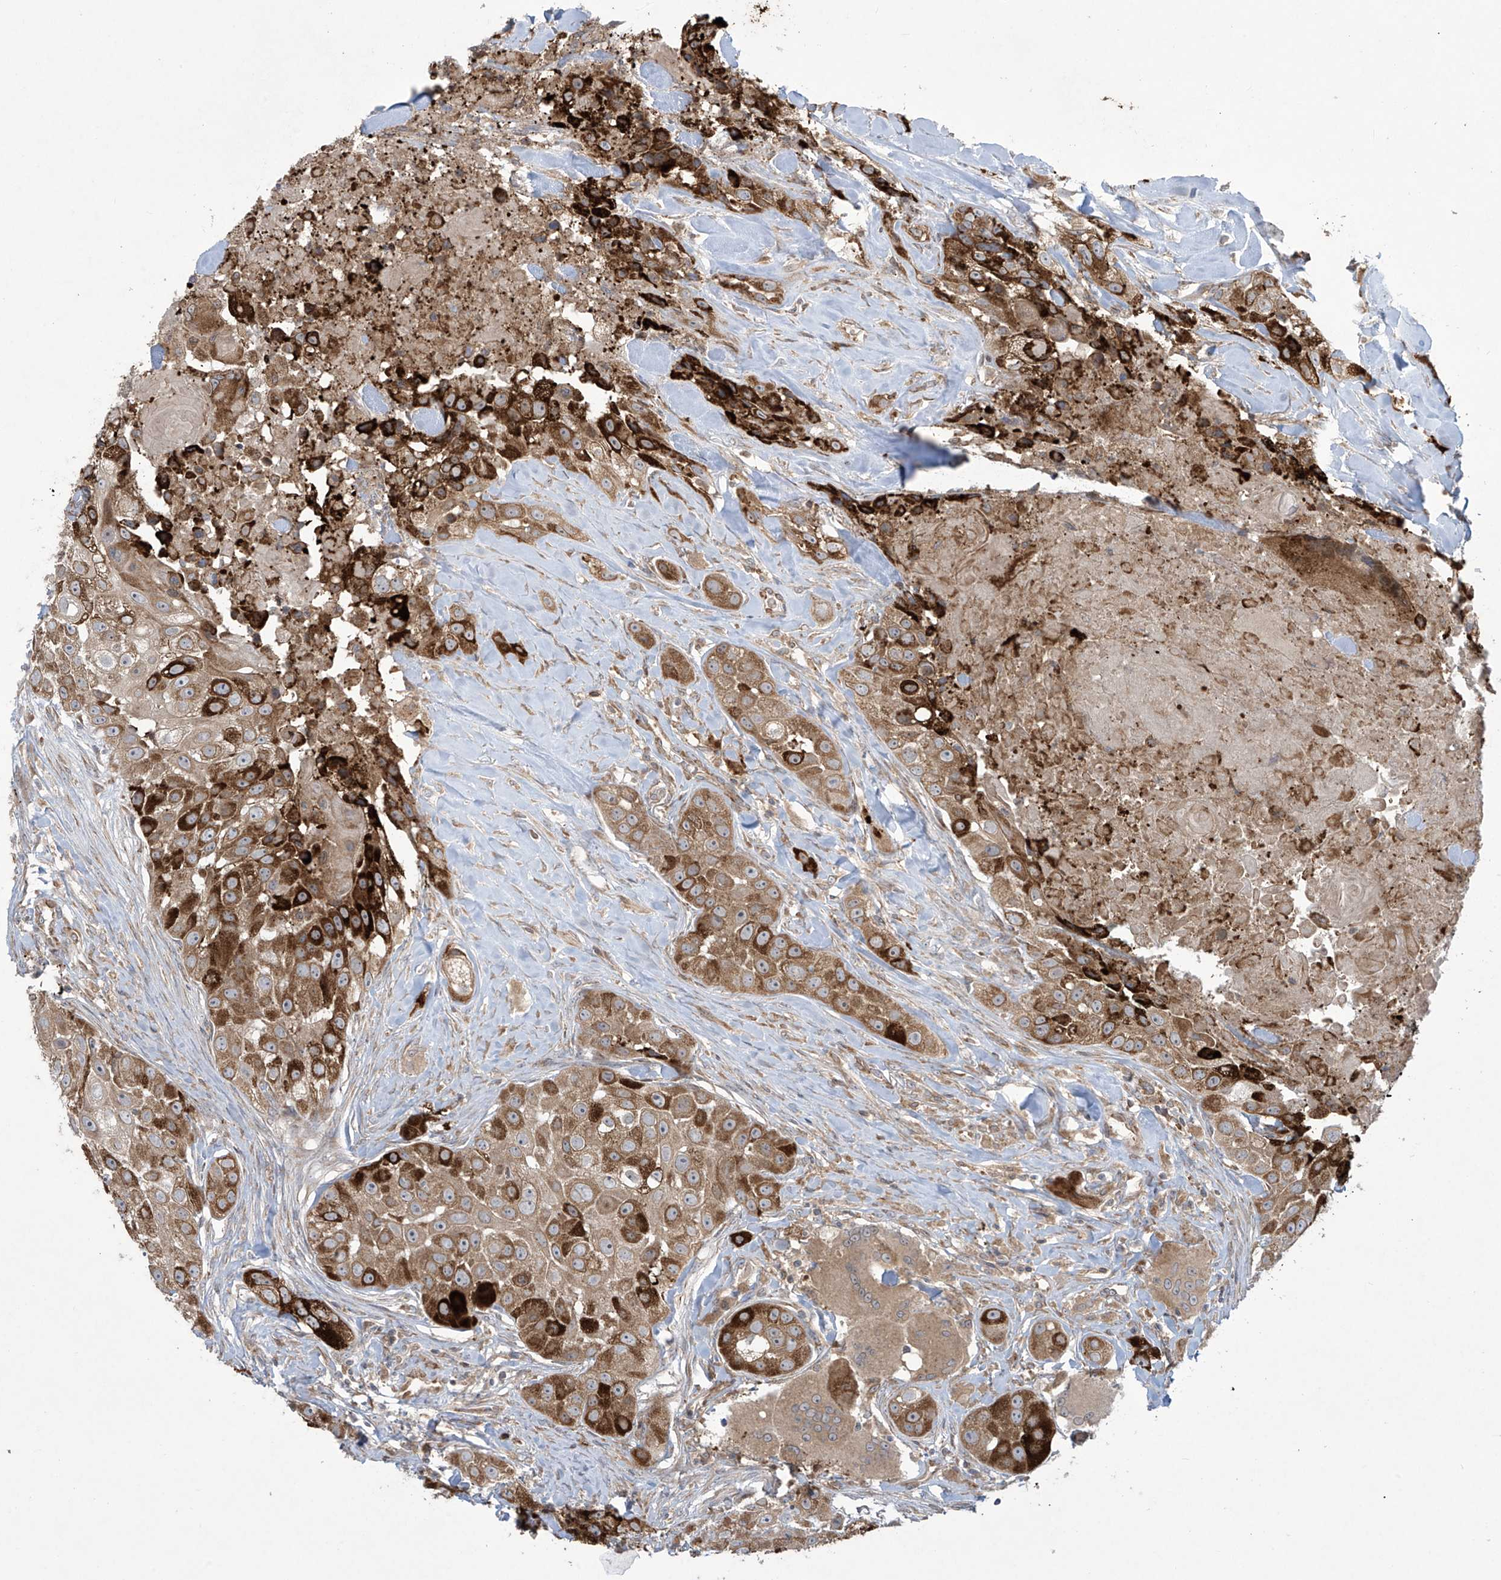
{"staining": {"intensity": "strong", "quantity": "25%-75%", "location": "cytoplasmic/membranous"}, "tissue": "head and neck cancer", "cell_type": "Tumor cells", "image_type": "cancer", "snomed": [{"axis": "morphology", "description": "Normal tissue, NOS"}, {"axis": "morphology", "description": "Squamous cell carcinoma, NOS"}, {"axis": "topography", "description": "Skeletal muscle"}, {"axis": "topography", "description": "Head-Neck"}], "caption": "High-magnification brightfield microscopy of head and neck cancer (squamous cell carcinoma) stained with DAB (brown) and counterstained with hematoxylin (blue). tumor cells exhibit strong cytoplasmic/membranous staining is seen in about25%-75% of cells. Using DAB (brown) and hematoxylin (blue) stains, captured at high magnification using brightfield microscopy.", "gene": "PPAT", "patient": {"sex": "male", "age": 51}}